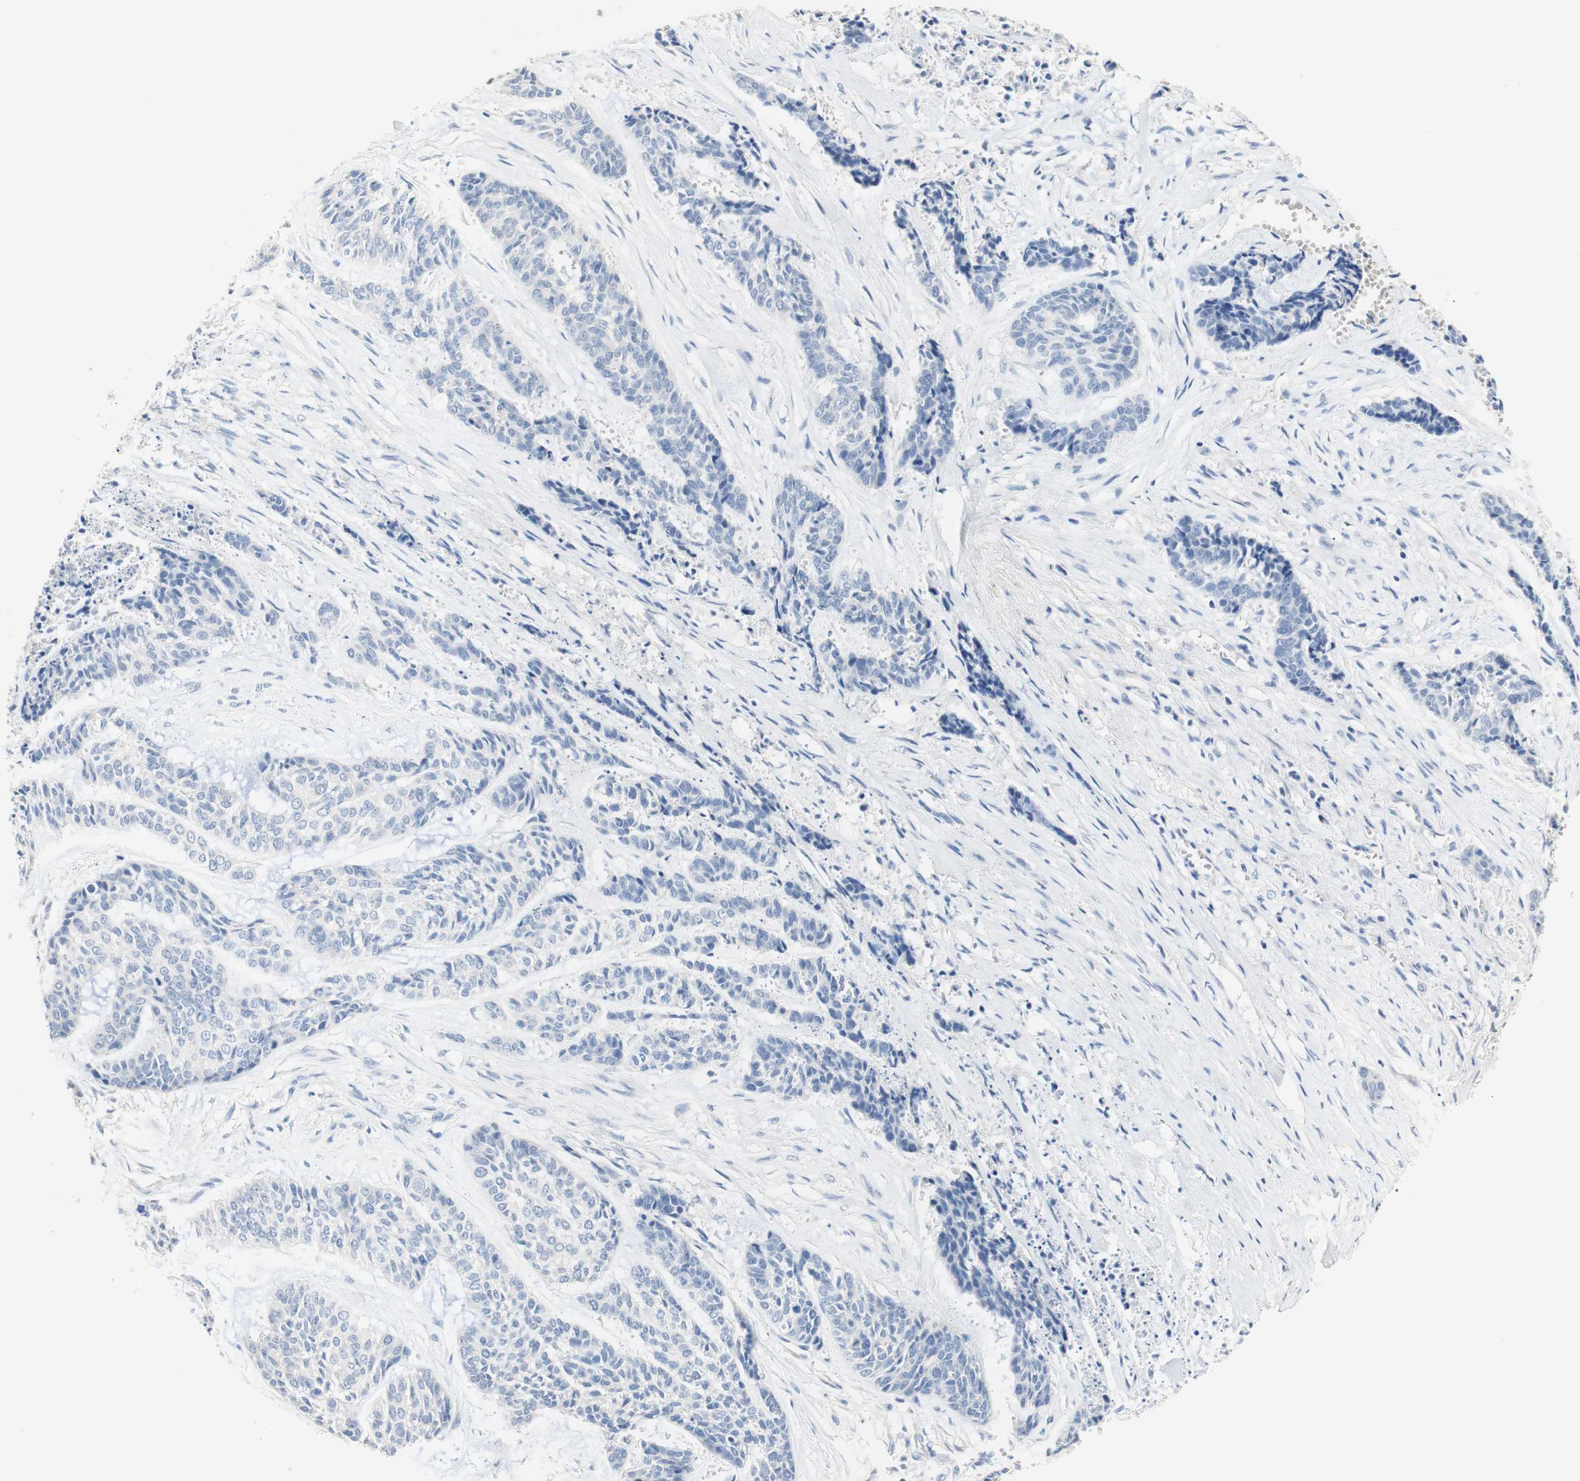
{"staining": {"intensity": "negative", "quantity": "none", "location": "none"}, "tissue": "skin cancer", "cell_type": "Tumor cells", "image_type": "cancer", "snomed": [{"axis": "morphology", "description": "Basal cell carcinoma"}, {"axis": "topography", "description": "Skin"}], "caption": "This is an IHC photomicrograph of human skin cancer. There is no expression in tumor cells.", "gene": "CDON", "patient": {"sex": "female", "age": 64}}